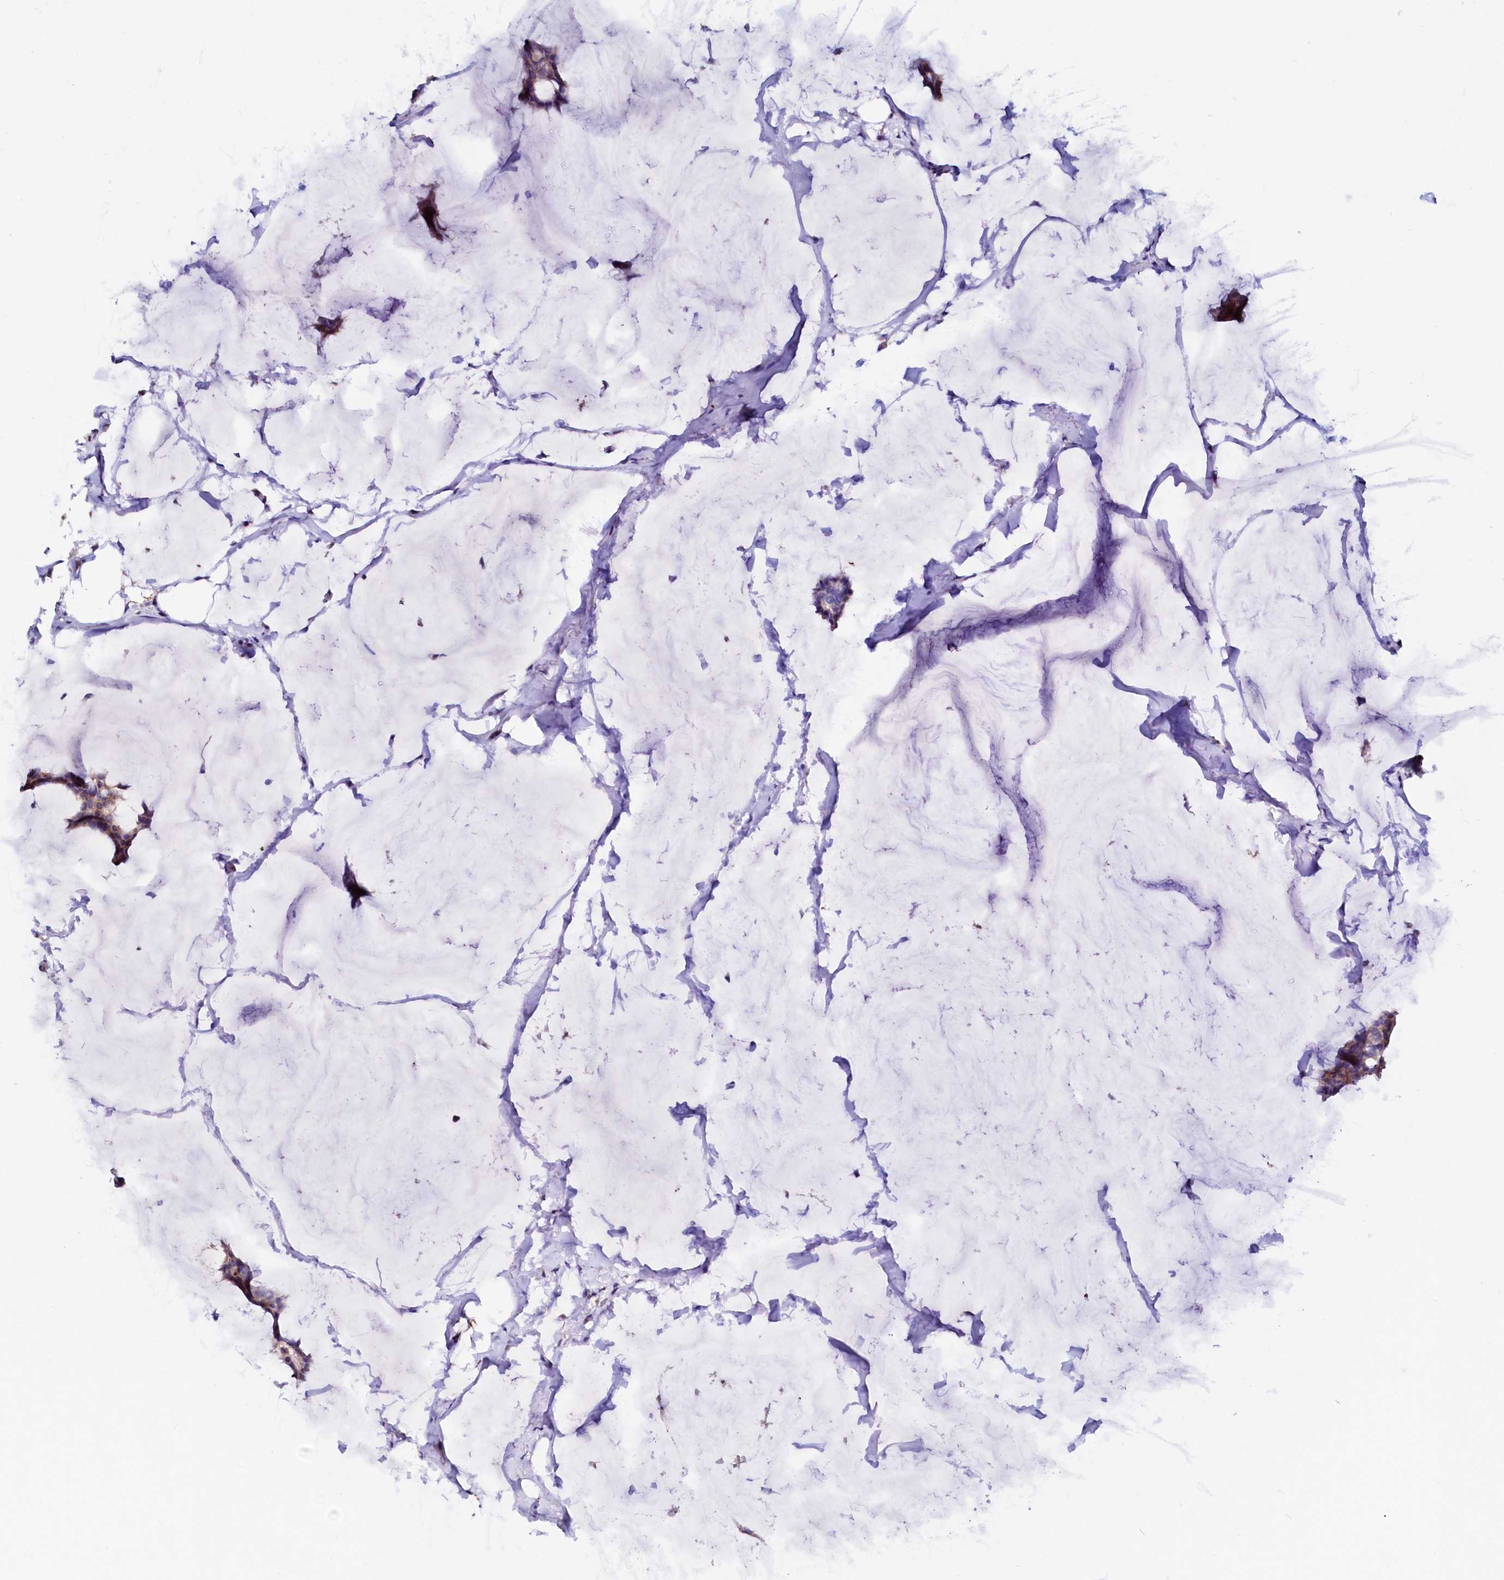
{"staining": {"intensity": "weak", "quantity": ">75%", "location": "cytoplasmic/membranous"}, "tissue": "breast cancer", "cell_type": "Tumor cells", "image_type": "cancer", "snomed": [{"axis": "morphology", "description": "Duct carcinoma"}, {"axis": "topography", "description": "Breast"}], "caption": "Human breast intraductal carcinoma stained with a brown dye exhibits weak cytoplasmic/membranous positive expression in about >75% of tumor cells.", "gene": "RAB27A", "patient": {"sex": "female", "age": 93}}